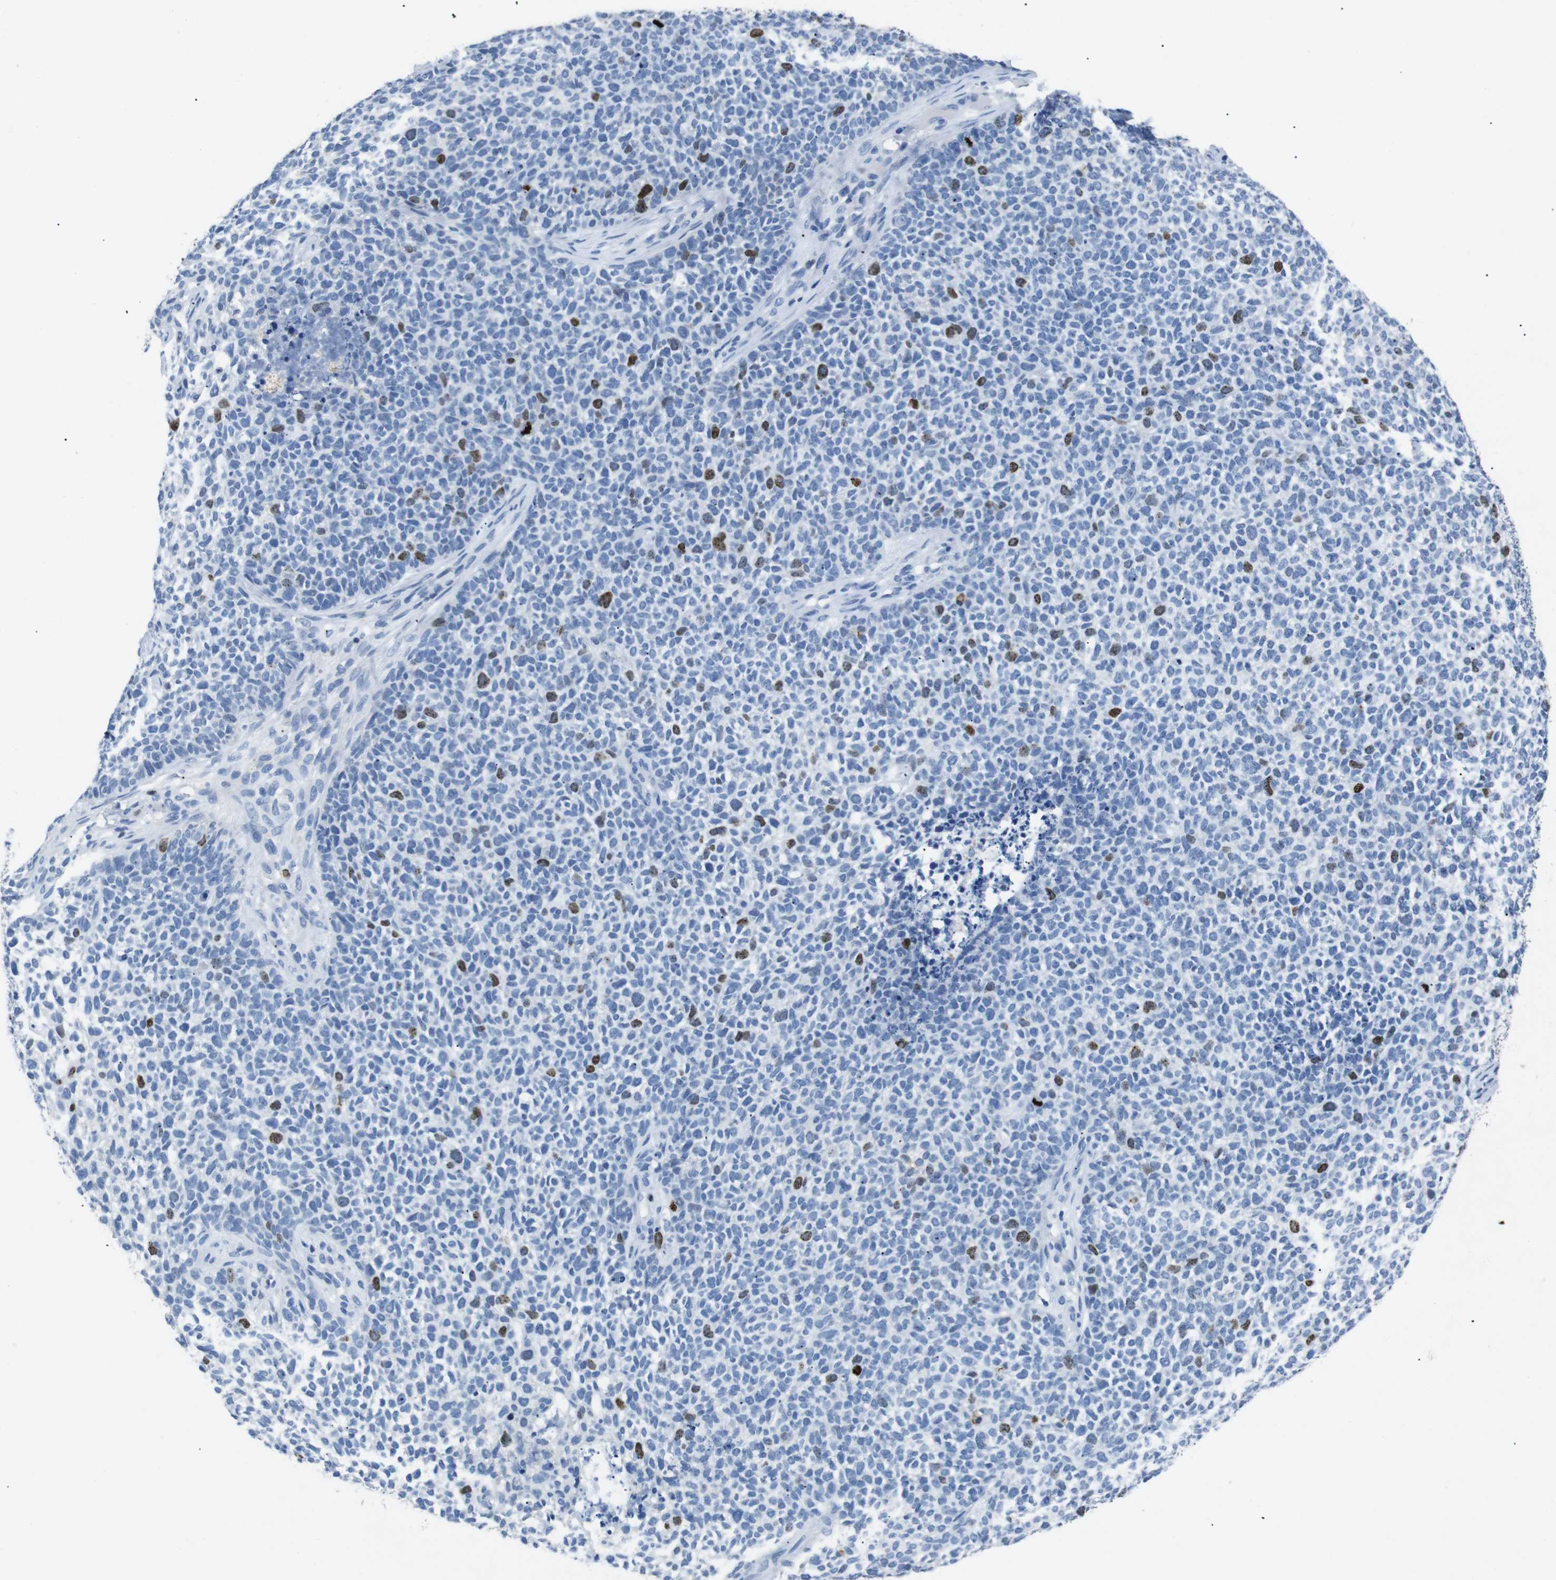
{"staining": {"intensity": "strong", "quantity": "<25%", "location": "nuclear"}, "tissue": "skin cancer", "cell_type": "Tumor cells", "image_type": "cancer", "snomed": [{"axis": "morphology", "description": "Basal cell carcinoma"}, {"axis": "topography", "description": "Skin"}], "caption": "Strong nuclear protein positivity is present in approximately <25% of tumor cells in skin cancer (basal cell carcinoma). (brown staining indicates protein expression, while blue staining denotes nuclei).", "gene": "INCENP", "patient": {"sex": "female", "age": 84}}